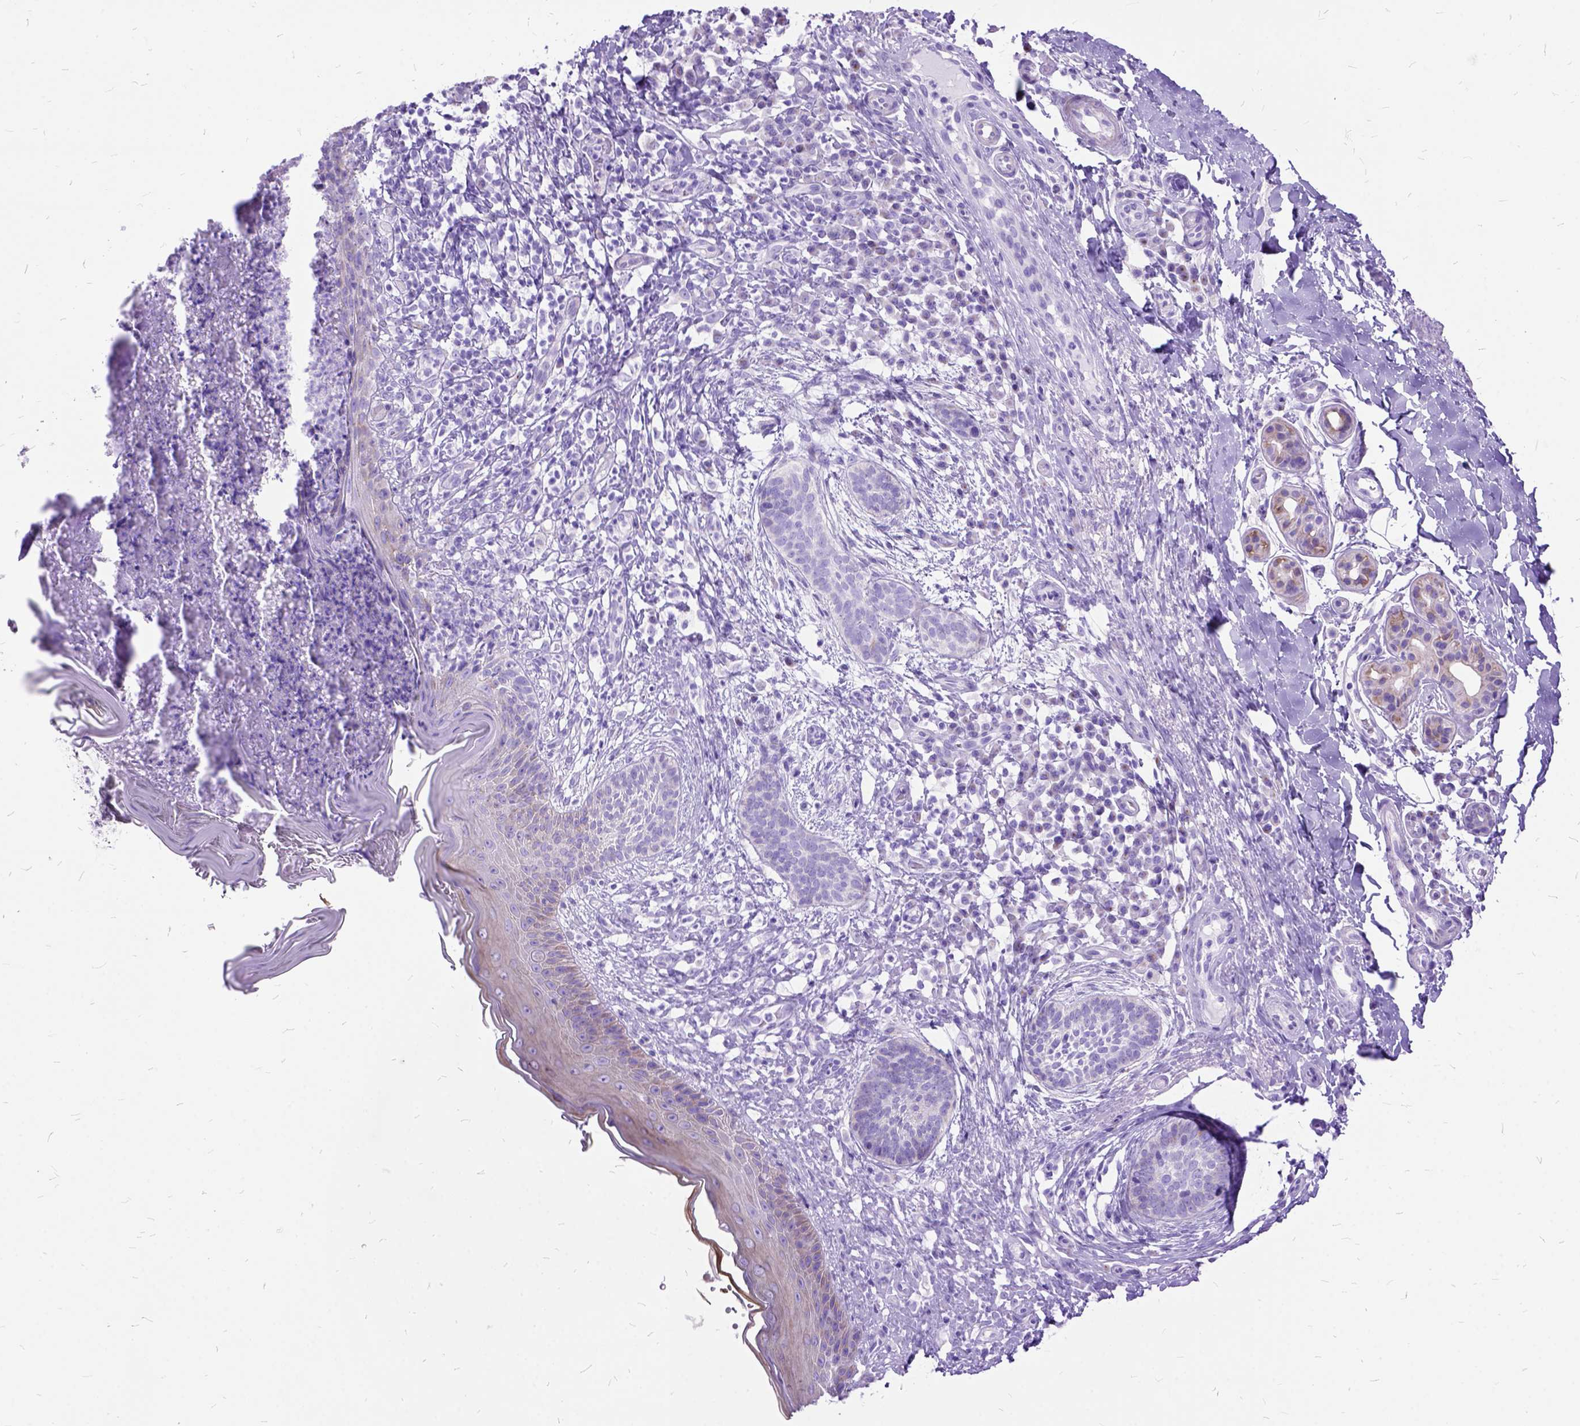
{"staining": {"intensity": "negative", "quantity": "none", "location": "none"}, "tissue": "skin cancer", "cell_type": "Tumor cells", "image_type": "cancer", "snomed": [{"axis": "morphology", "description": "Basal cell carcinoma"}, {"axis": "topography", "description": "Skin"}], "caption": "Tumor cells show no significant protein expression in skin basal cell carcinoma.", "gene": "DNAH2", "patient": {"sex": "male", "age": 89}}